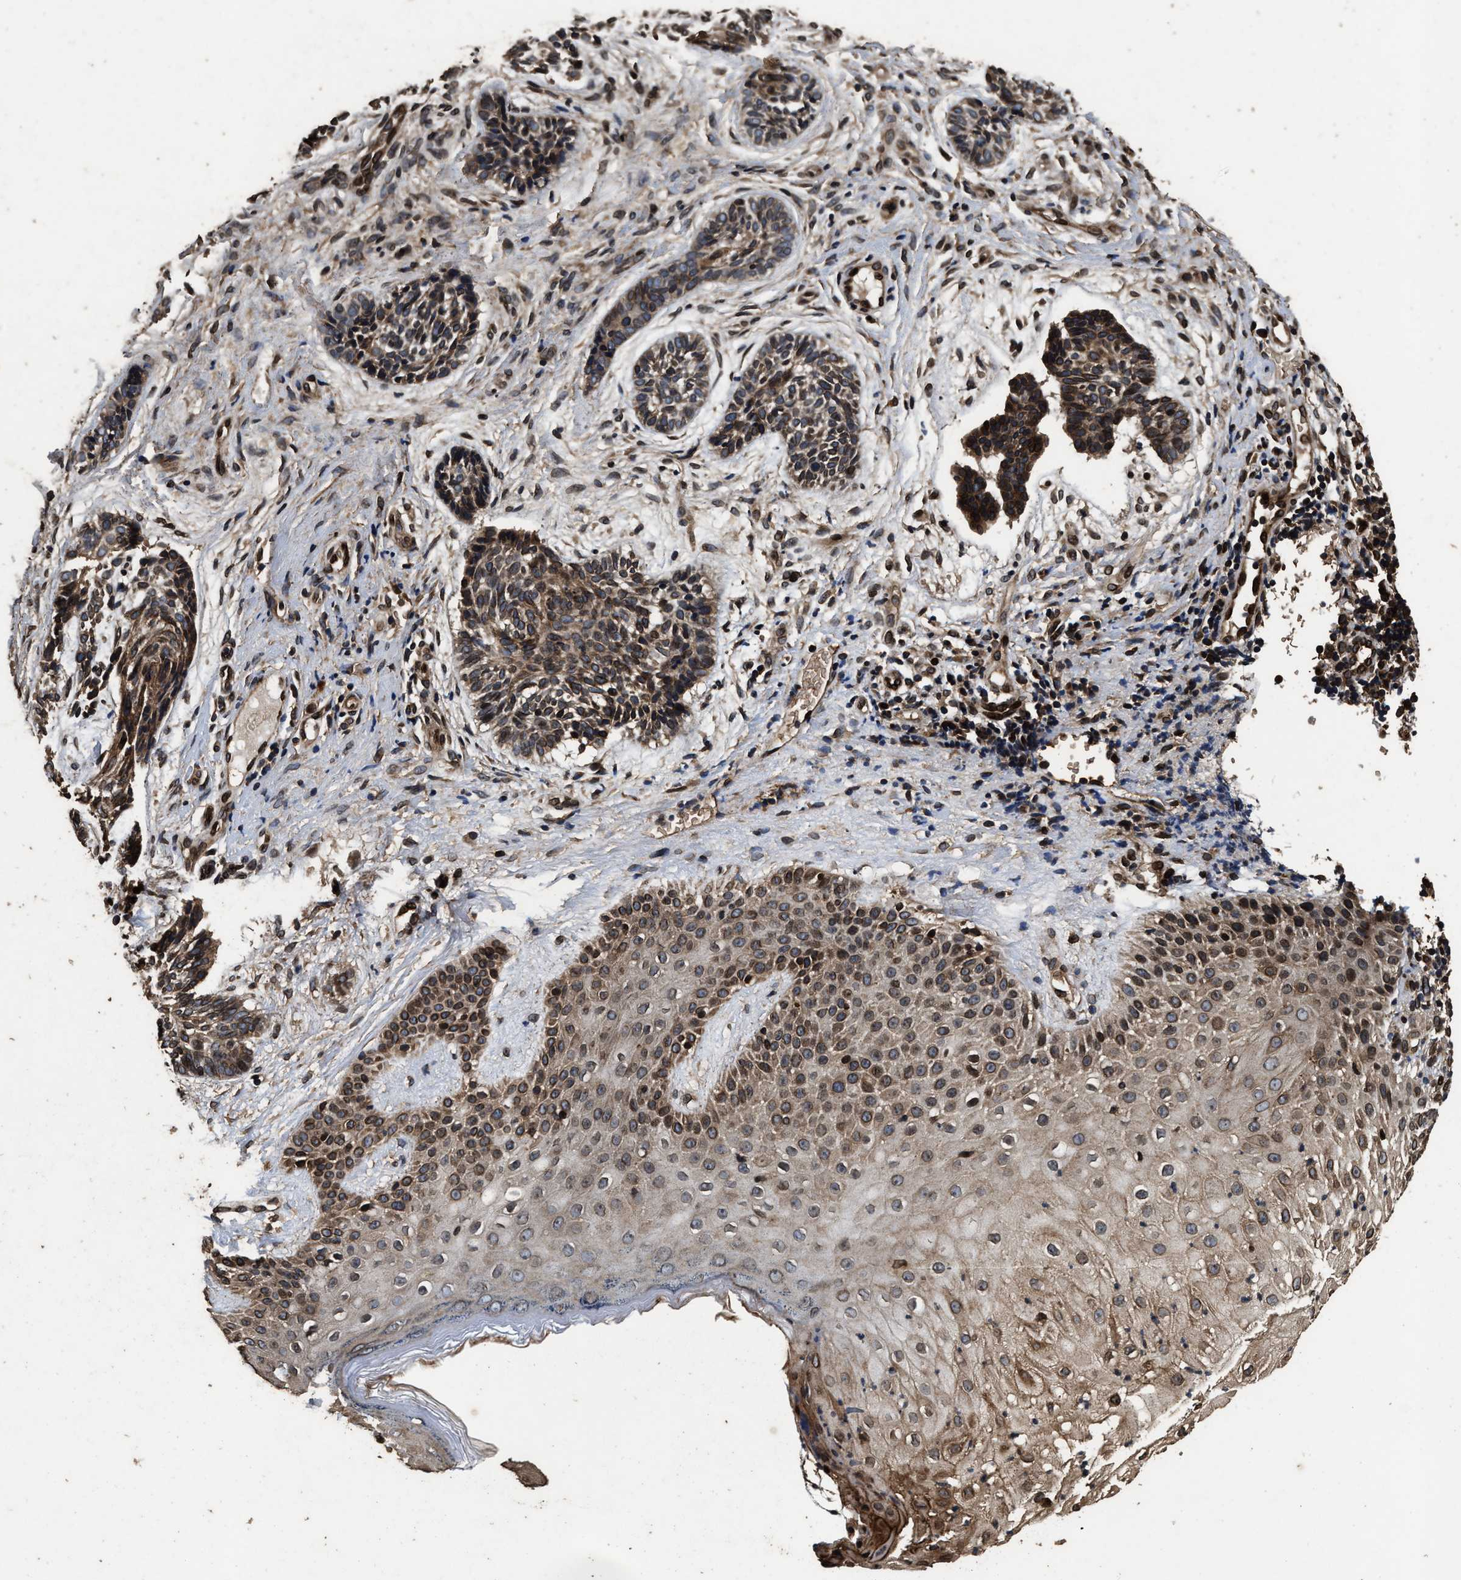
{"staining": {"intensity": "moderate", "quantity": ">75%", "location": "cytoplasmic/membranous,nuclear"}, "tissue": "skin cancer", "cell_type": "Tumor cells", "image_type": "cancer", "snomed": [{"axis": "morphology", "description": "Normal tissue, NOS"}, {"axis": "morphology", "description": "Basal cell carcinoma"}, {"axis": "topography", "description": "Skin"}], "caption": "Protein expression analysis of skin cancer (basal cell carcinoma) displays moderate cytoplasmic/membranous and nuclear expression in about >75% of tumor cells. (DAB (3,3'-diaminobenzidine) = brown stain, brightfield microscopy at high magnification).", "gene": "ACCS", "patient": {"sex": "male", "age": 63}}